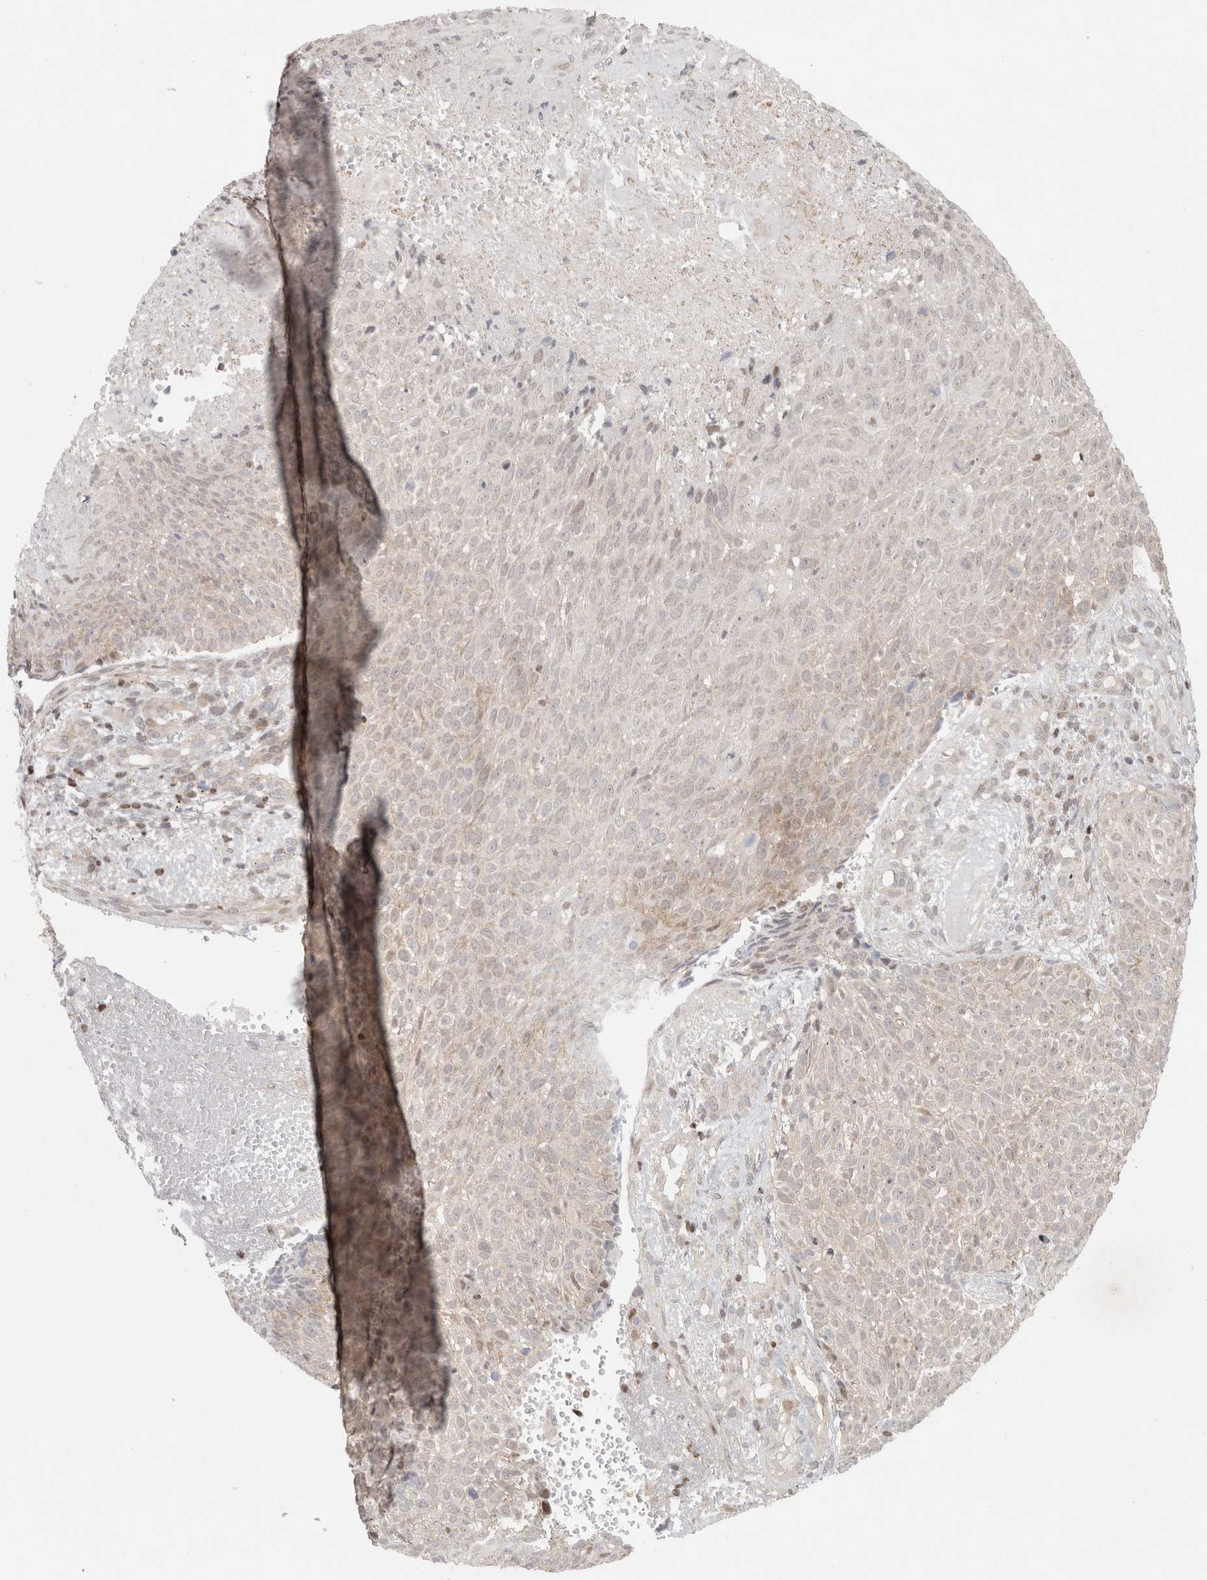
{"staining": {"intensity": "negative", "quantity": "none", "location": "none"}, "tissue": "cervical cancer", "cell_type": "Tumor cells", "image_type": "cancer", "snomed": [{"axis": "morphology", "description": "Squamous cell carcinoma, NOS"}, {"axis": "topography", "description": "Cervix"}], "caption": "DAB (3,3'-diaminobenzidine) immunohistochemical staining of human cervical cancer reveals no significant staining in tumor cells. Nuclei are stained in blue.", "gene": "KDM8", "patient": {"sex": "female", "age": 74}}